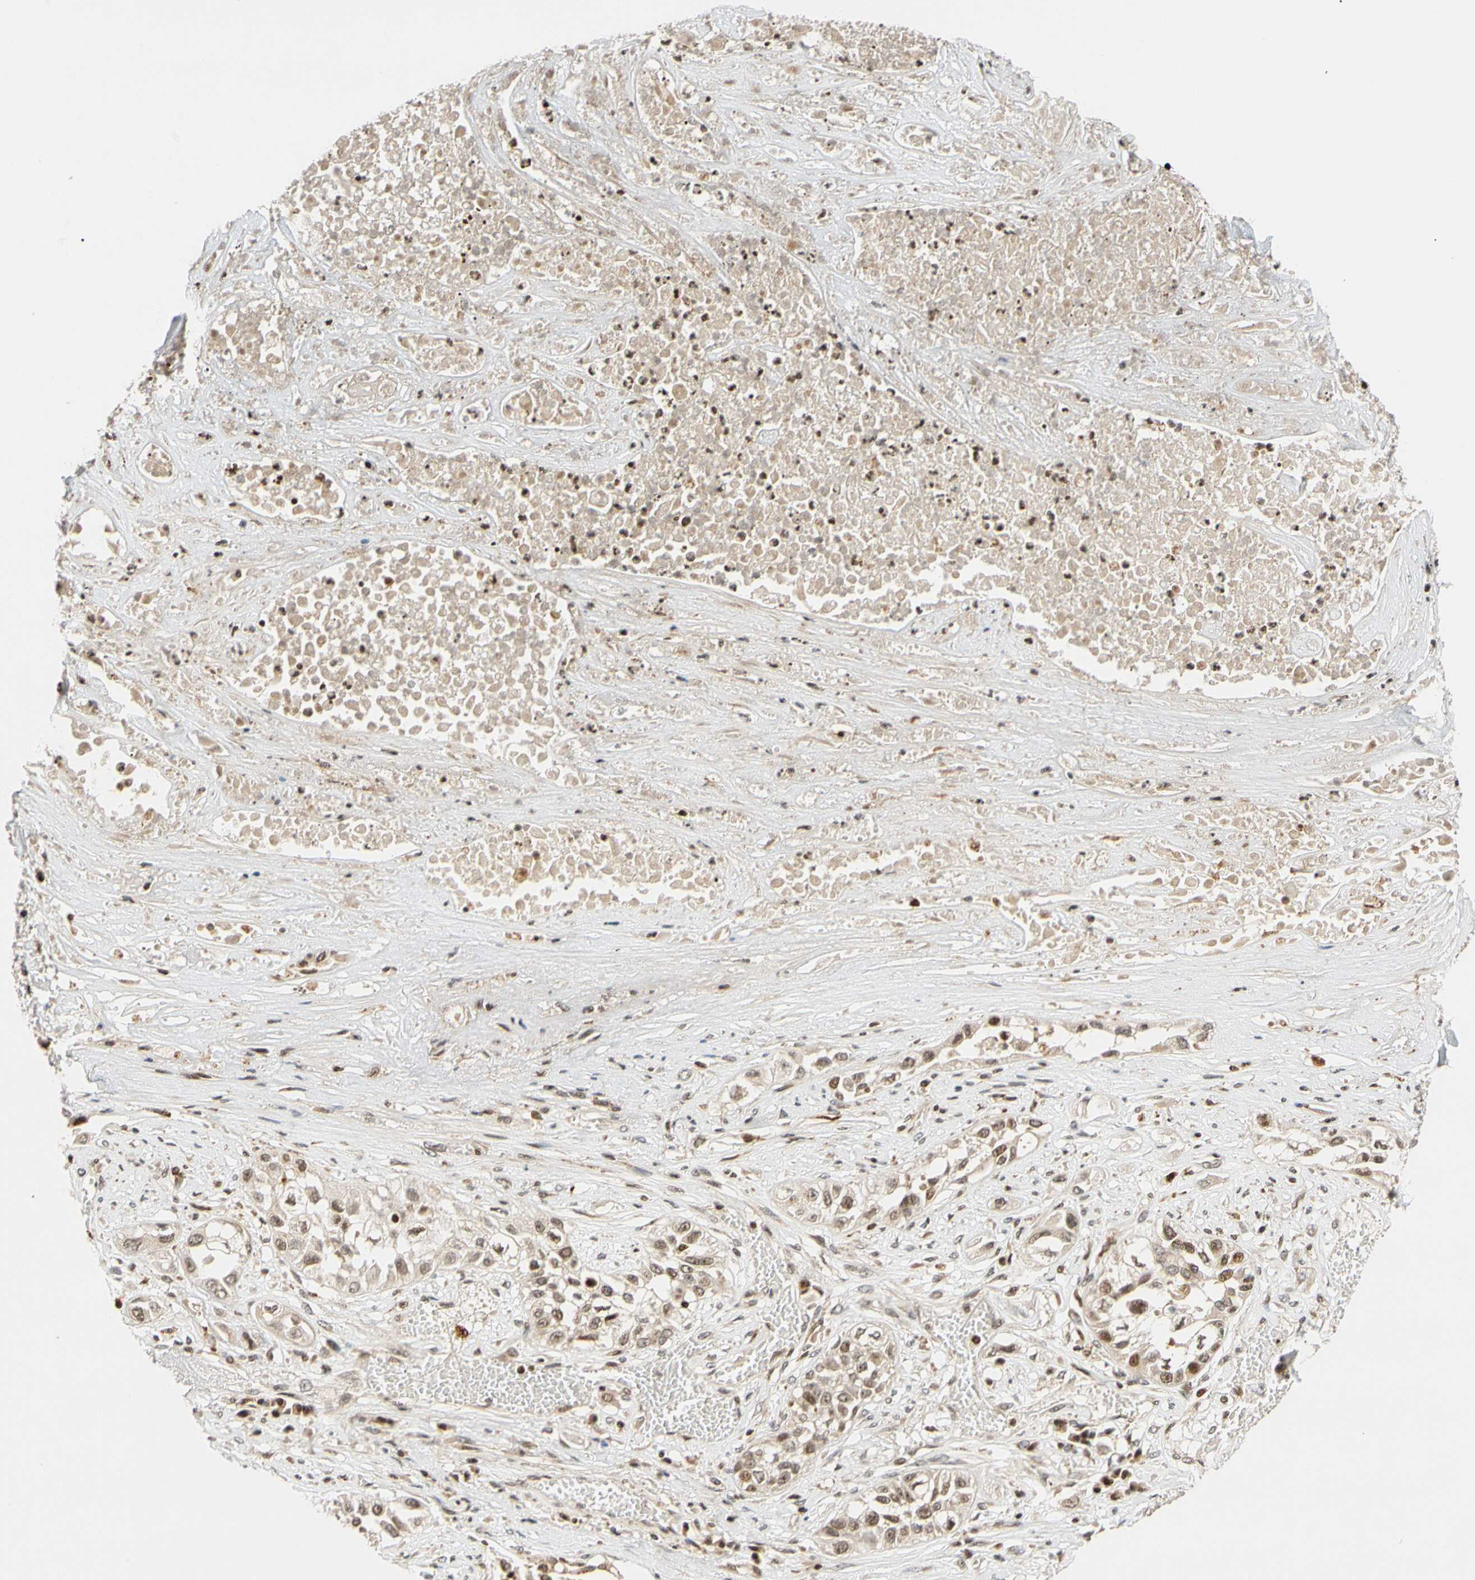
{"staining": {"intensity": "moderate", "quantity": ">75%", "location": "nuclear"}, "tissue": "lung cancer", "cell_type": "Tumor cells", "image_type": "cancer", "snomed": [{"axis": "morphology", "description": "Squamous cell carcinoma, NOS"}, {"axis": "topography", "description": "Lung"}], "caption": "Immunohistochemical staining of human lung cancer displays medium levels of moderate nuclear staining in approximately >75% of tumor cells. The staining was performed using DAB to visualize the protein expression in brown, while the nuclei were stained in blue with hematoxylin (Magnification: 20x).", "gene": "CDK7", "patient": {"sex": "male", "age": 71}}